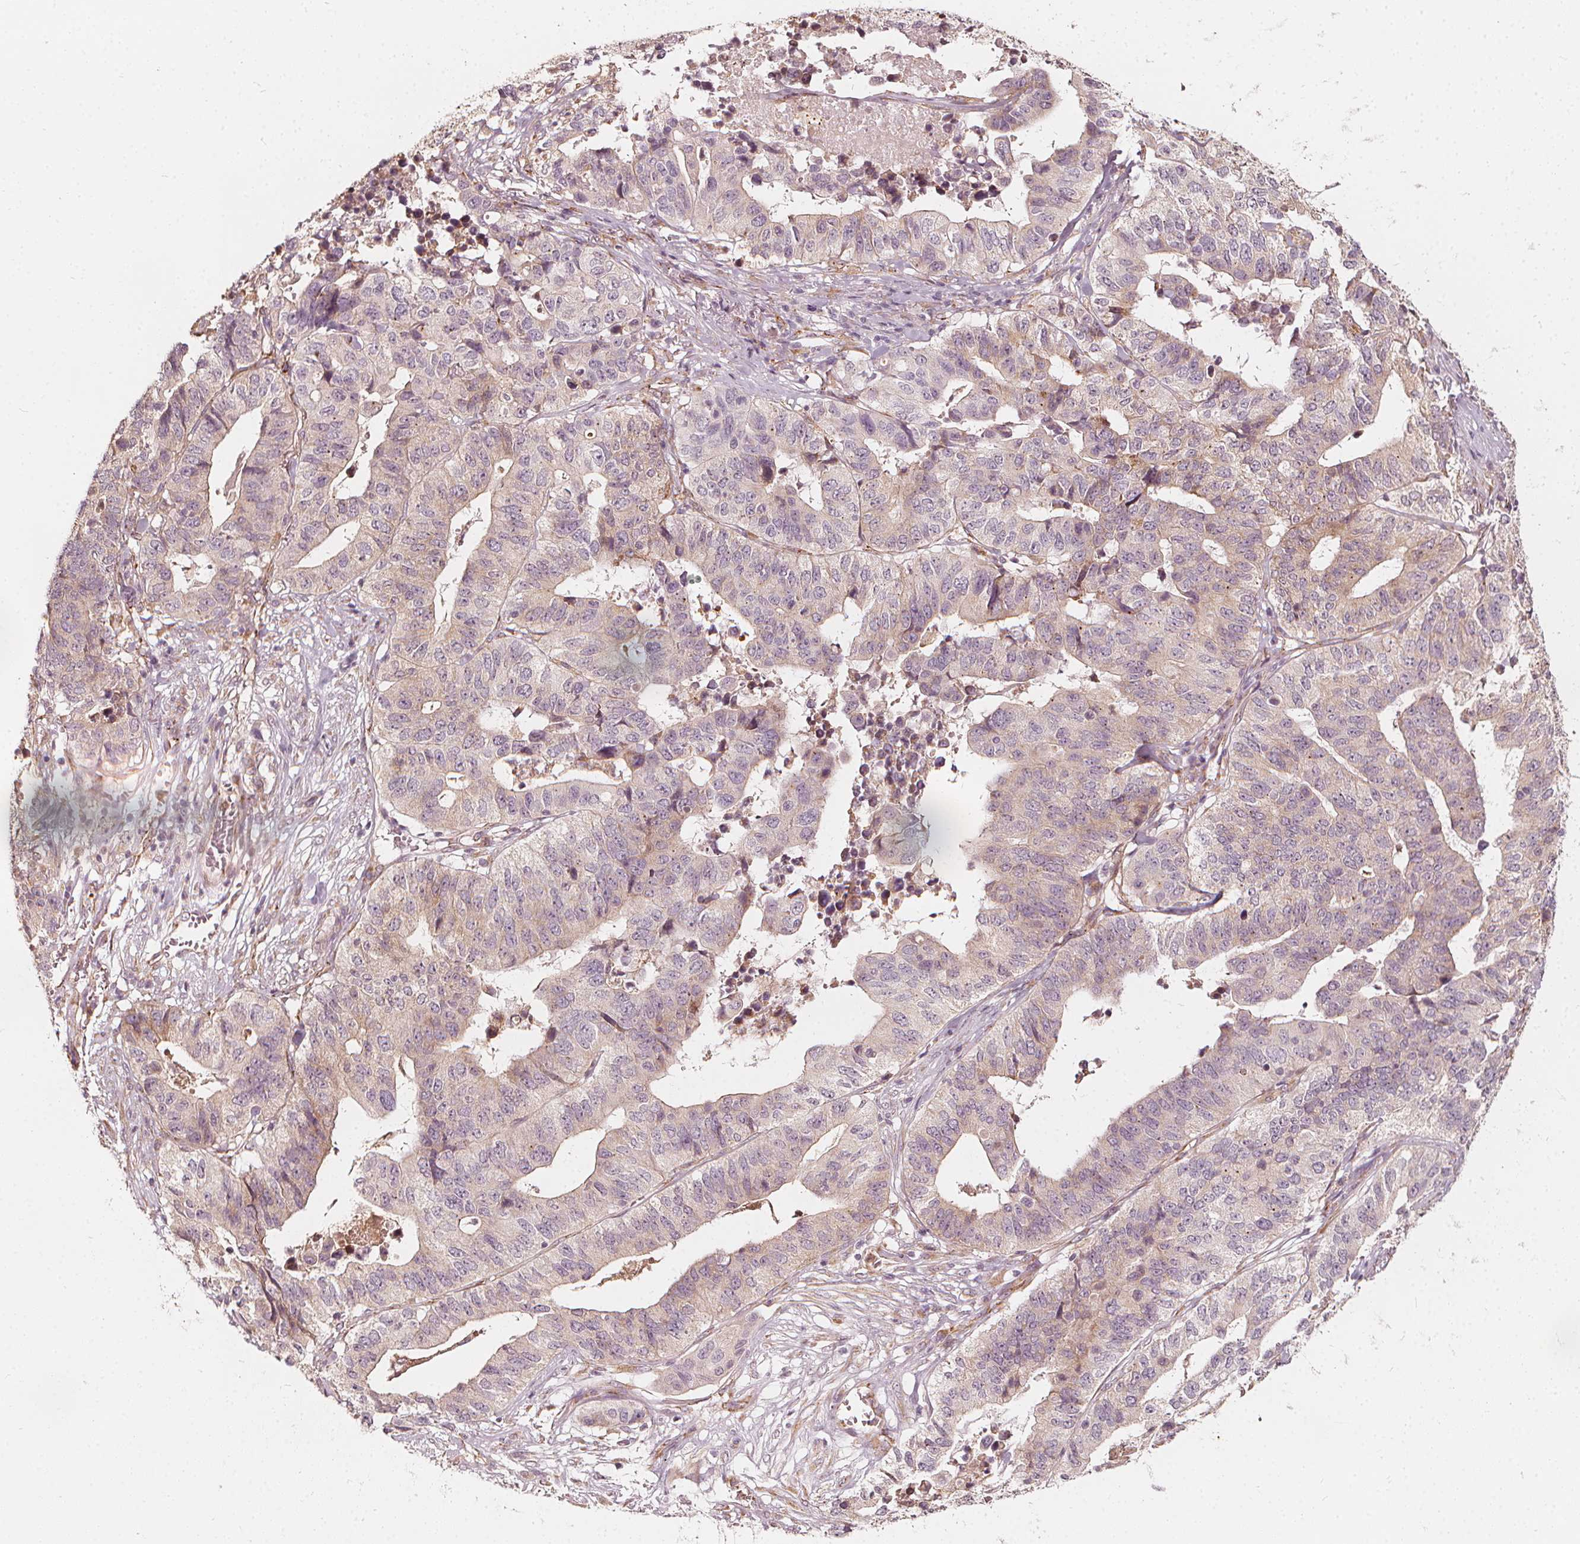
{"staining": {"intensity": "negative", "quantity": "none", "location": "none"}, "tissue": "stomach cancer", "cell_type": "Tumor cells", "image_type": "cancer", "snomed": [{"axis": "morphology", "description": "Adenocarcinoma, NOS"}, {"axis": "topography", "description": "Stomach, upper"}], "caption": "Tumor cells show no significant staining in stomach cancer (adenocarcinoma).", "gene": "NPC1L1", "patient": {"sex": "female", "age": 67}}